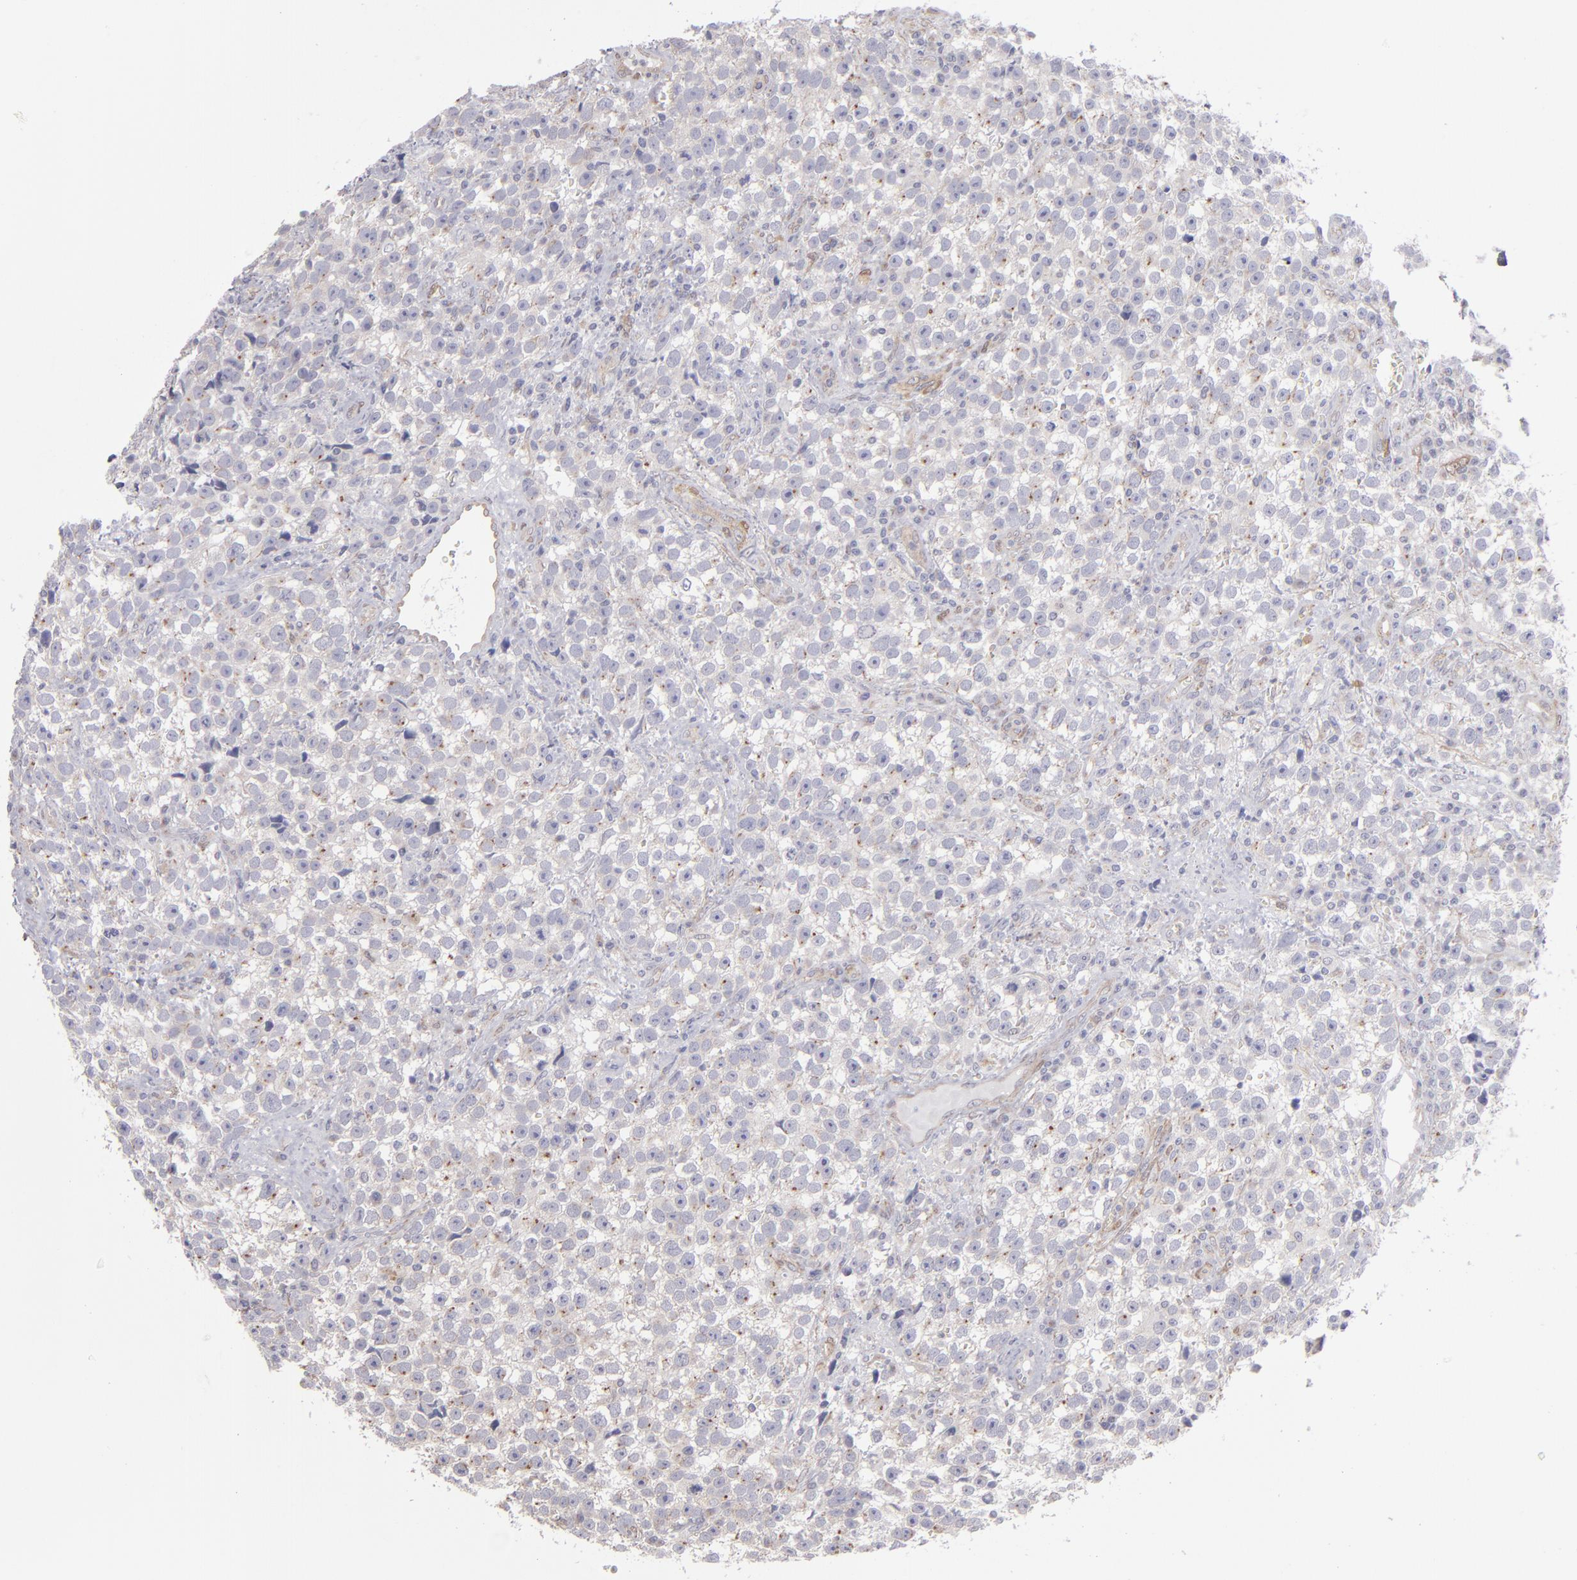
{"staining": {"intensity": "weak", "quantity": ">75%", "location": "cytoplasmic/membranous"}, "tissue": "testis cancer", "cell_type": "Tumor cells", "image_type": "cancer", "snomed": [{"axis": "morphology", "description": "Seminoma, NOS"}, {"axis": "topography", "description": "Testis"}], "caption": "The histopathology image demonstrates a brown stain indicating the presence of a protein in the cytoplasmic/membranous of tumor cells in testis seminoma. (DAB (3,3'-diaminobenzidine) IHC with brightfield microscopy, high magnification).", "gene": "NDRG2", "patient": {"sex": "male", "age": 38}}